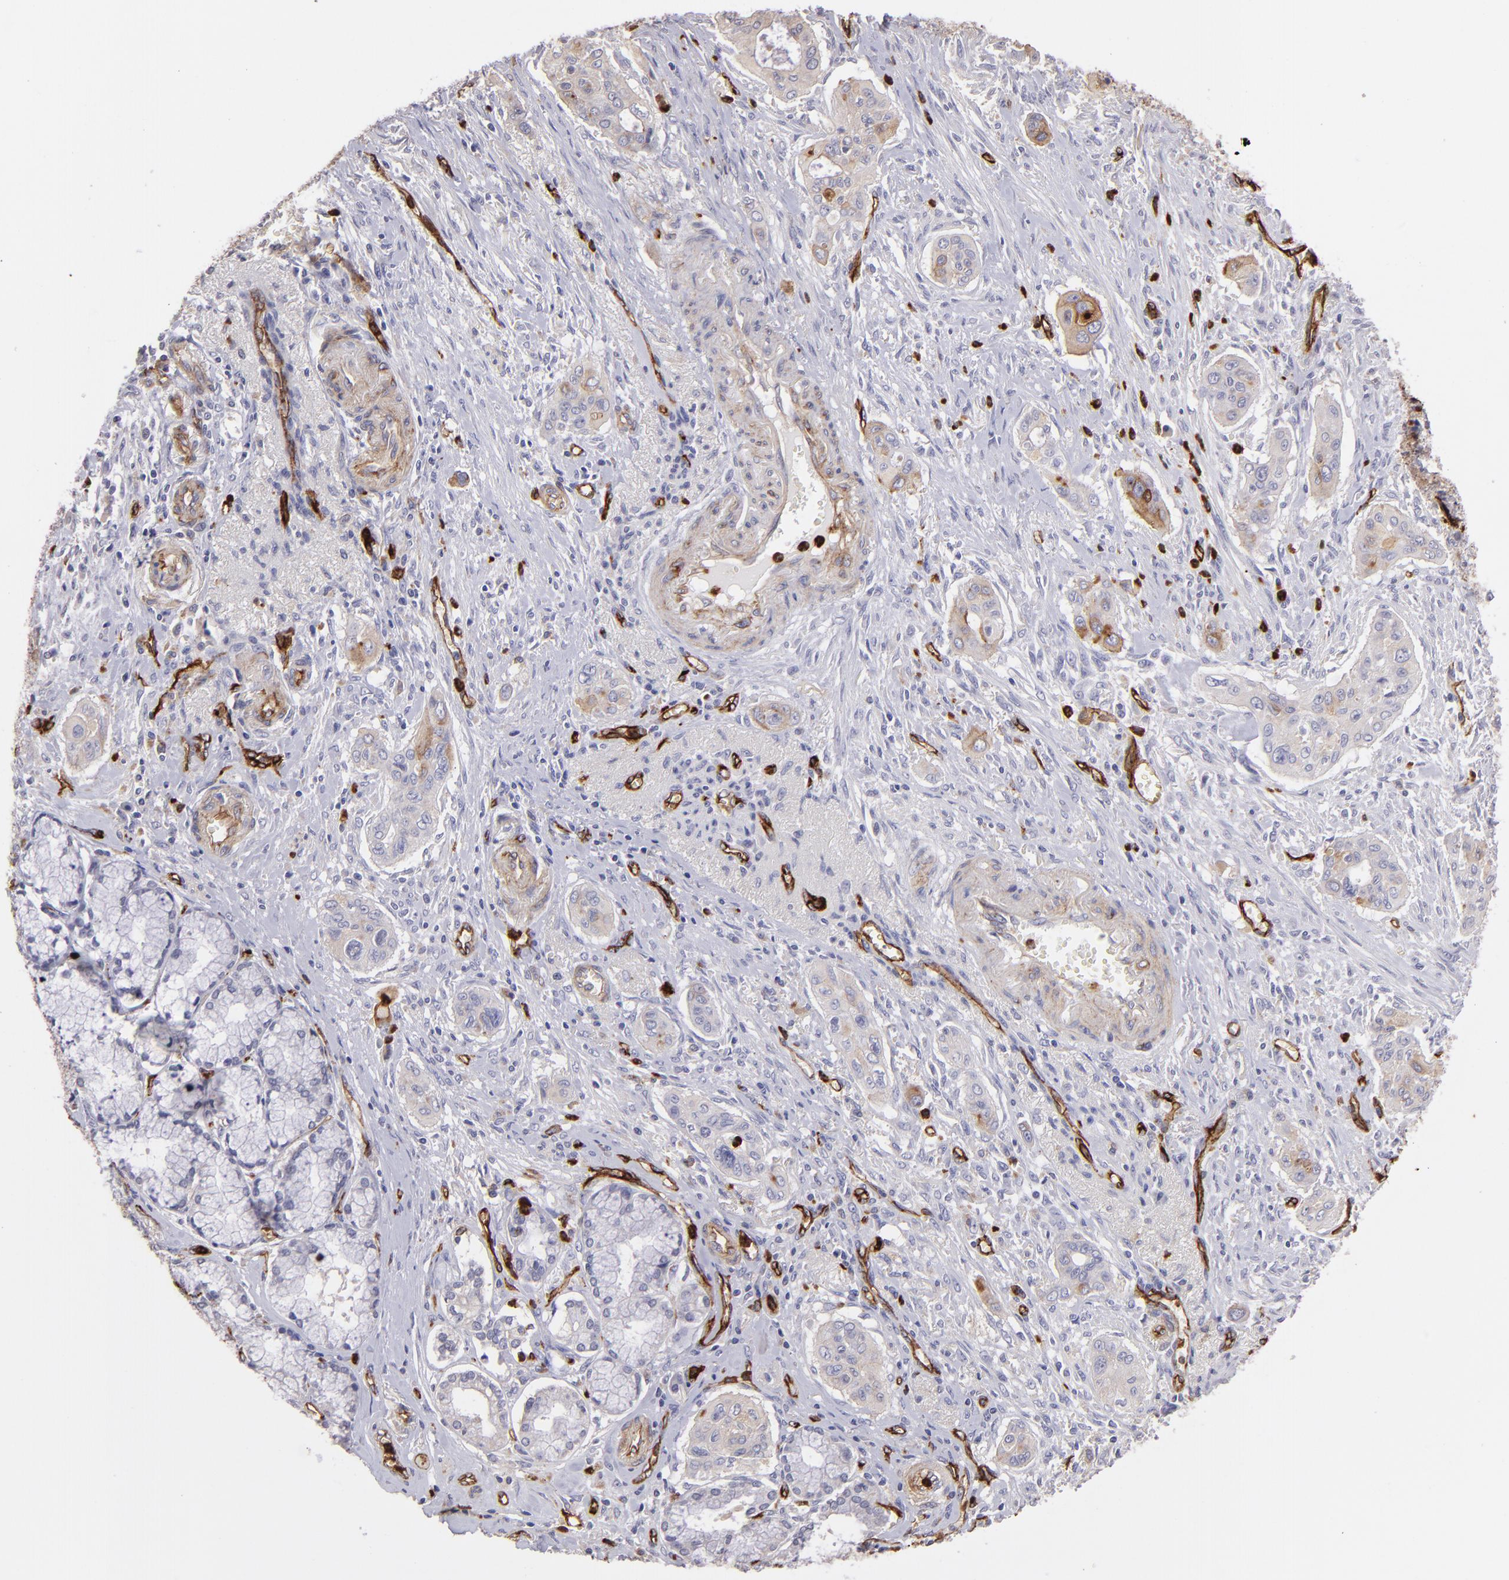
{"staining": {"intensity": "weak", "quantity": ">75%", "location": "cytoplasmic/membranous"}, "tissue": "pancreatic cancer", "cell_type": "Tumor cells", "image_type": "cancer", "snomed": [{"axis": "morphology", "description": "Adenocarcinoma, NOS"}, {"axis": "topography", "description": "Pancreas"}], "caption": "Pancreatic cancer stained with a protein marker displays weak staining in tumor cells.", "gene": "DYSF", "patient": {"sex": "male", "age": 77}}